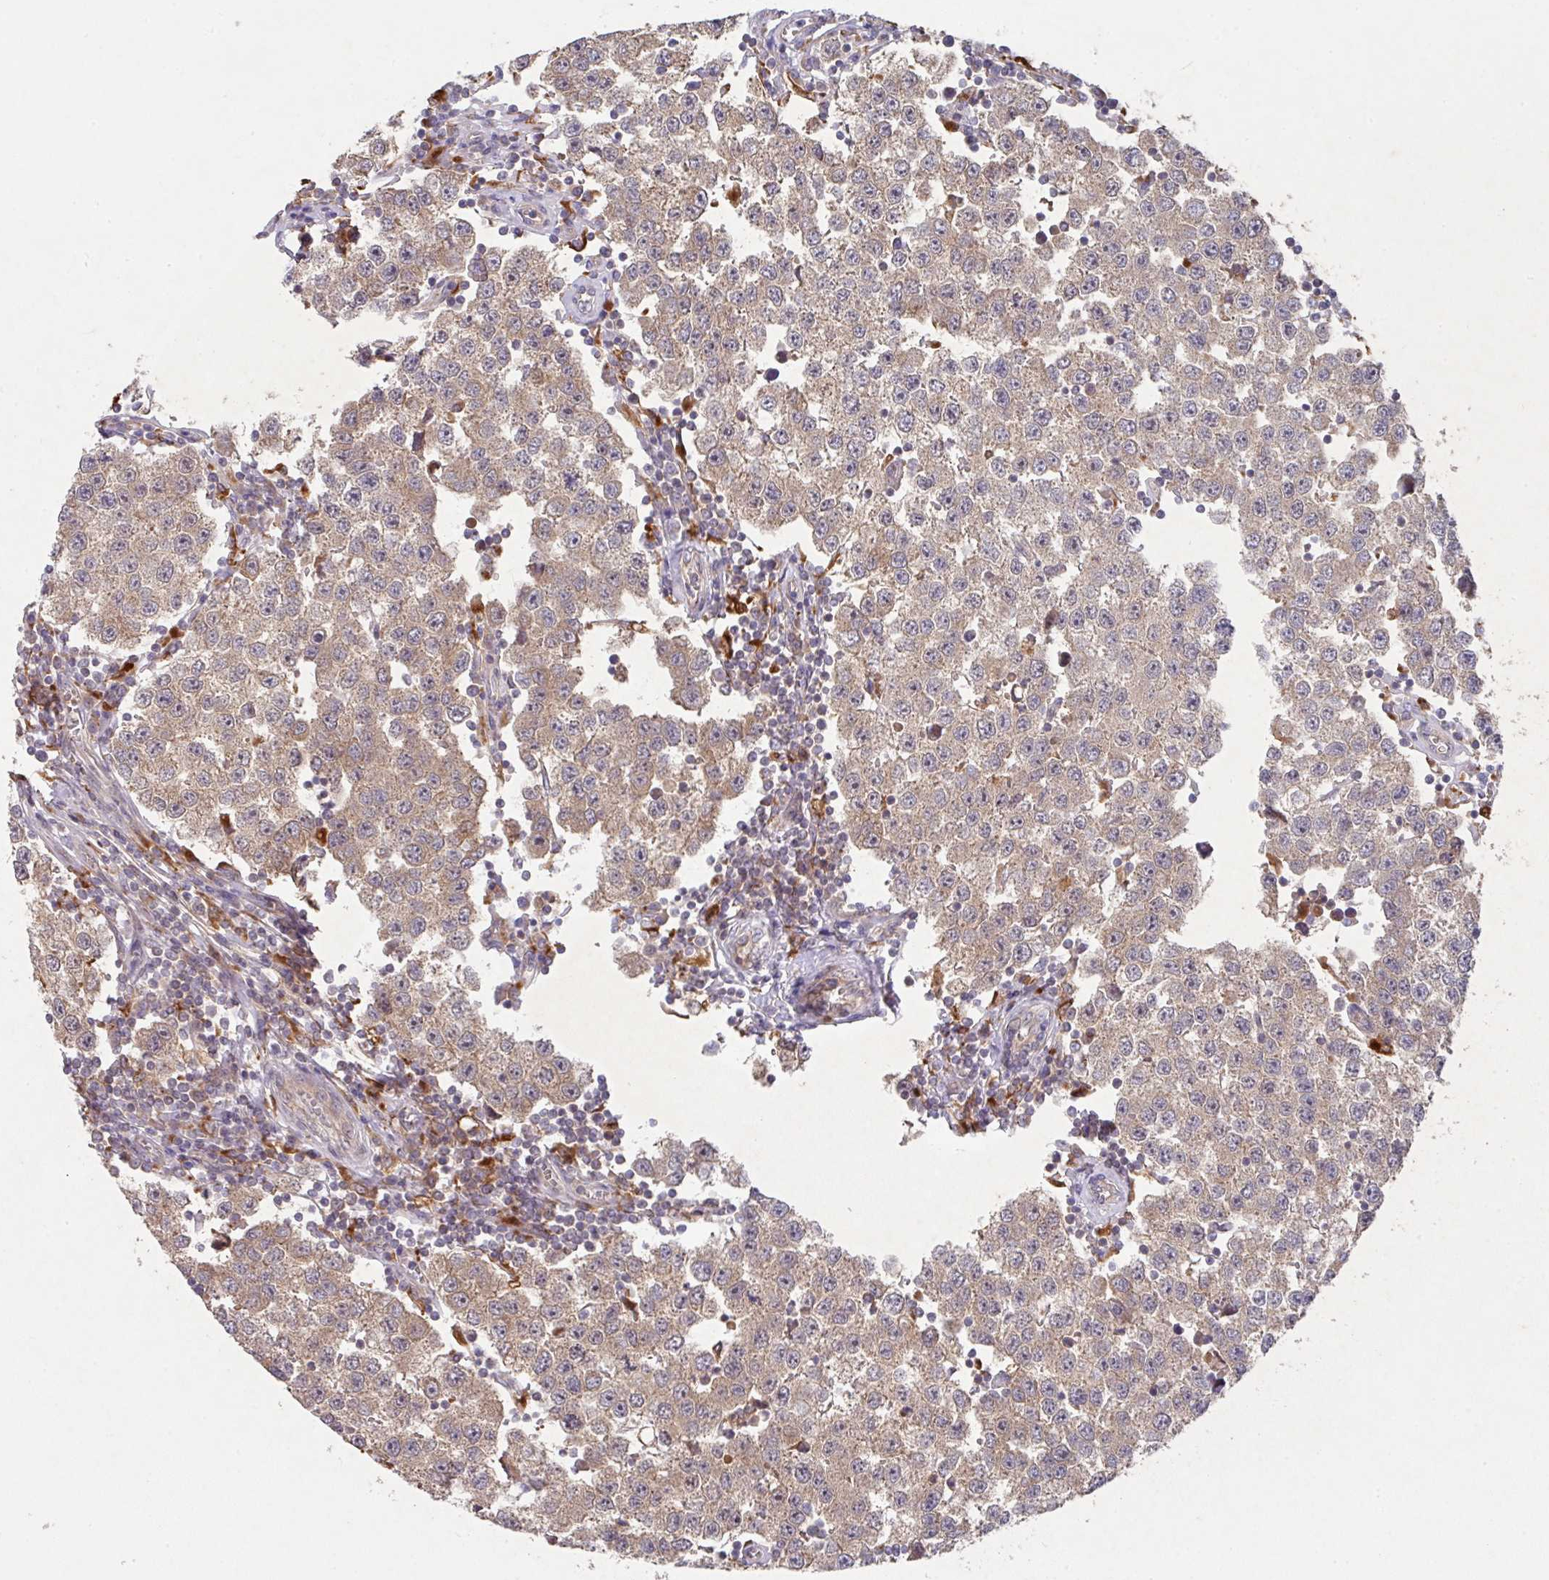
{"staining": {"intensity": "weak", "quantity": "25%-75%", "location": "cytoplasmic/membranous"}, "tissue": "testis cancer", "cell_type": "Tumor cells", "image_type": "cancer", "snomed": [{"axis": "morphology", "description": "Seminoma, NOS"}, {"axis": "topography", "description": "Testis"}], "caption": "Testis cancer was stained to show a protein in brown. There is low levels of weak cytoplasmic/membranous expression in about 25%-75% of tumor cells.", "gene": "TRIM14", "patient": {"sex": "male", "age": 34}}